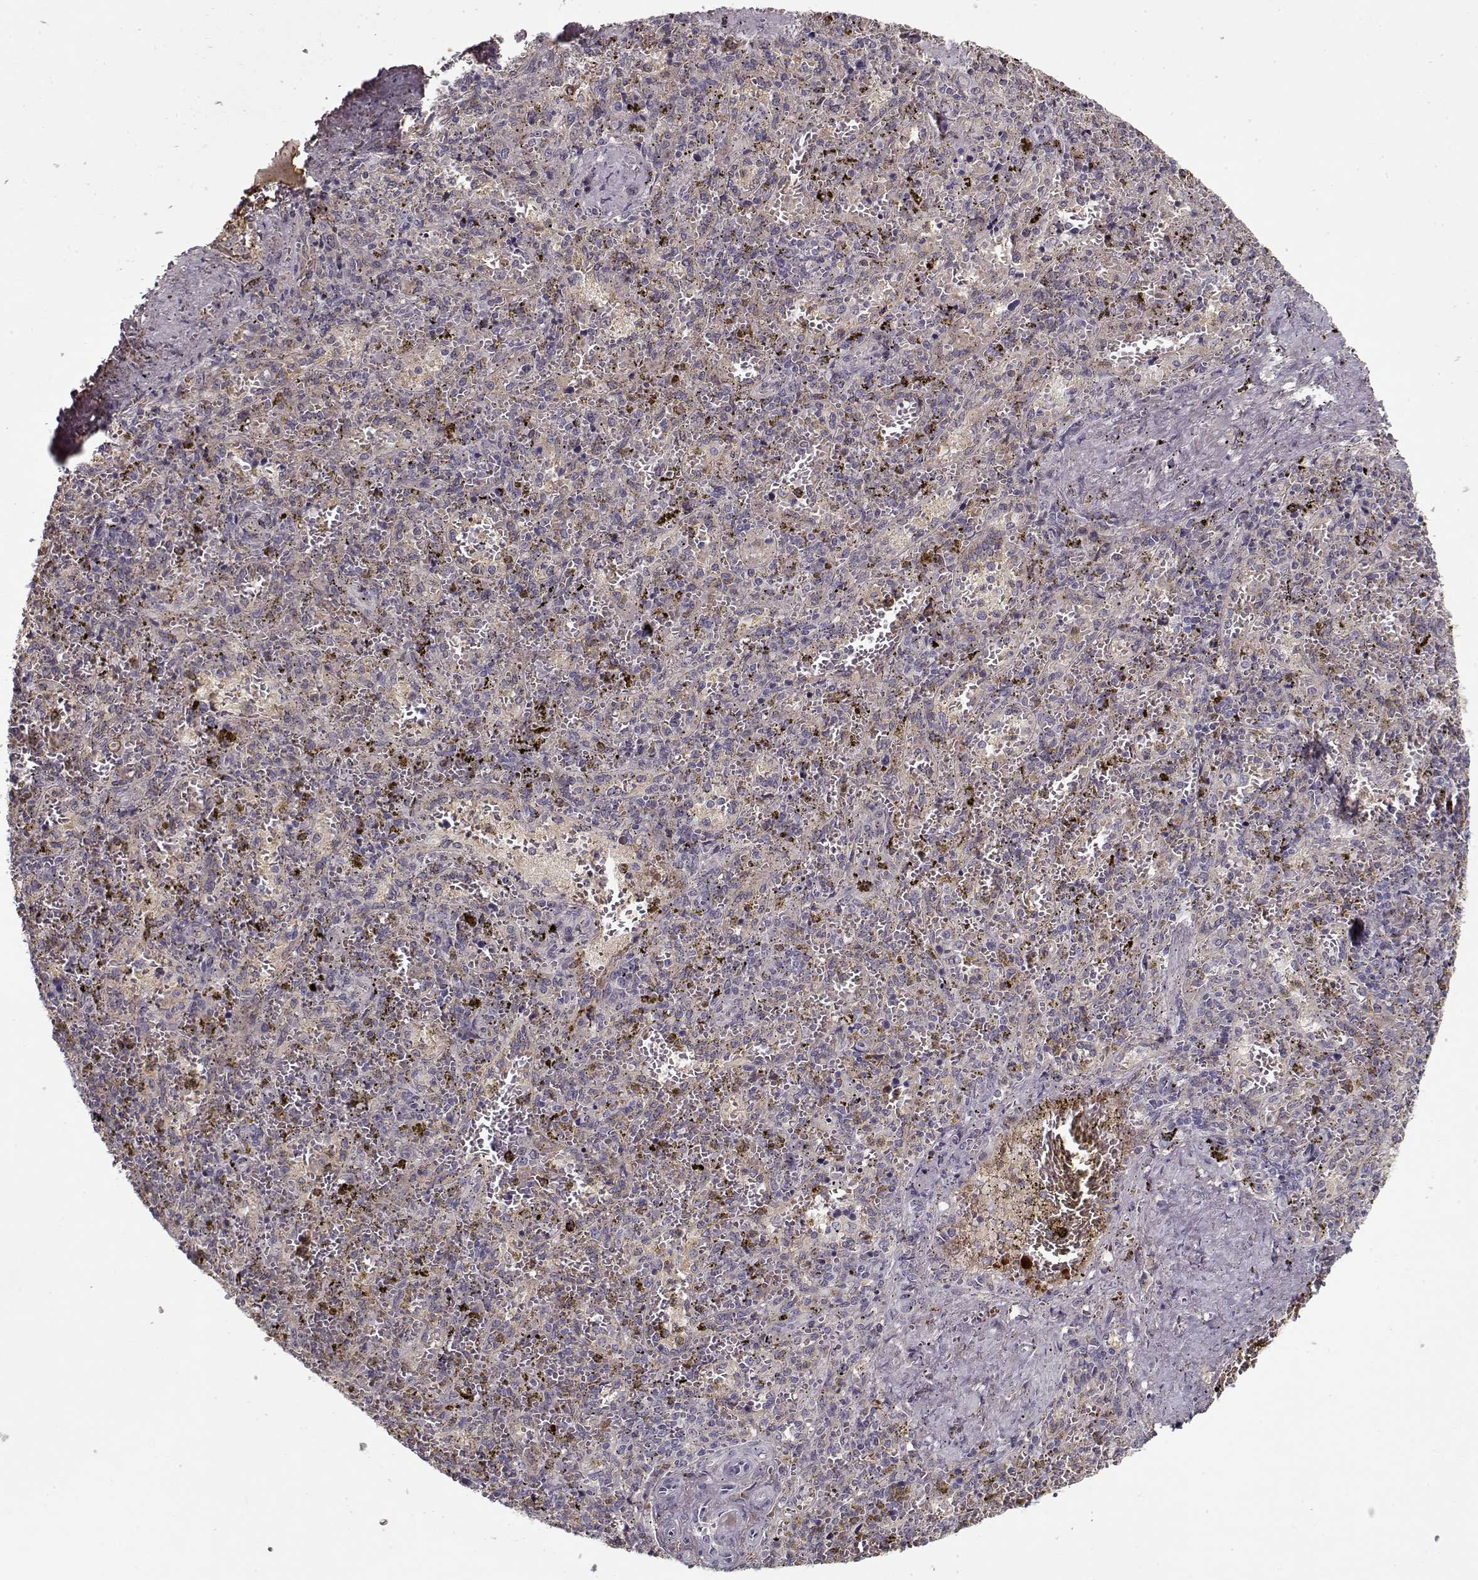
{"staining": {"intensity": "negative", "quantity": "none", "location": "none"}, "tissue": "spleen", "cell_type": "Cells in red pulp", "image_type": "normal", "snomed": [{"axis": "morphology", "description": "Normal tissue, NOS"}, {"axis": "topography", "description": "Spleen"}], "caption": "IHC photomicrograph of benign spleen: human spleen stained with DAB shows no significant protein staining in cells in red pulp.", "gene": "AFM", "patient": {"sex": "female", "age": 50}}